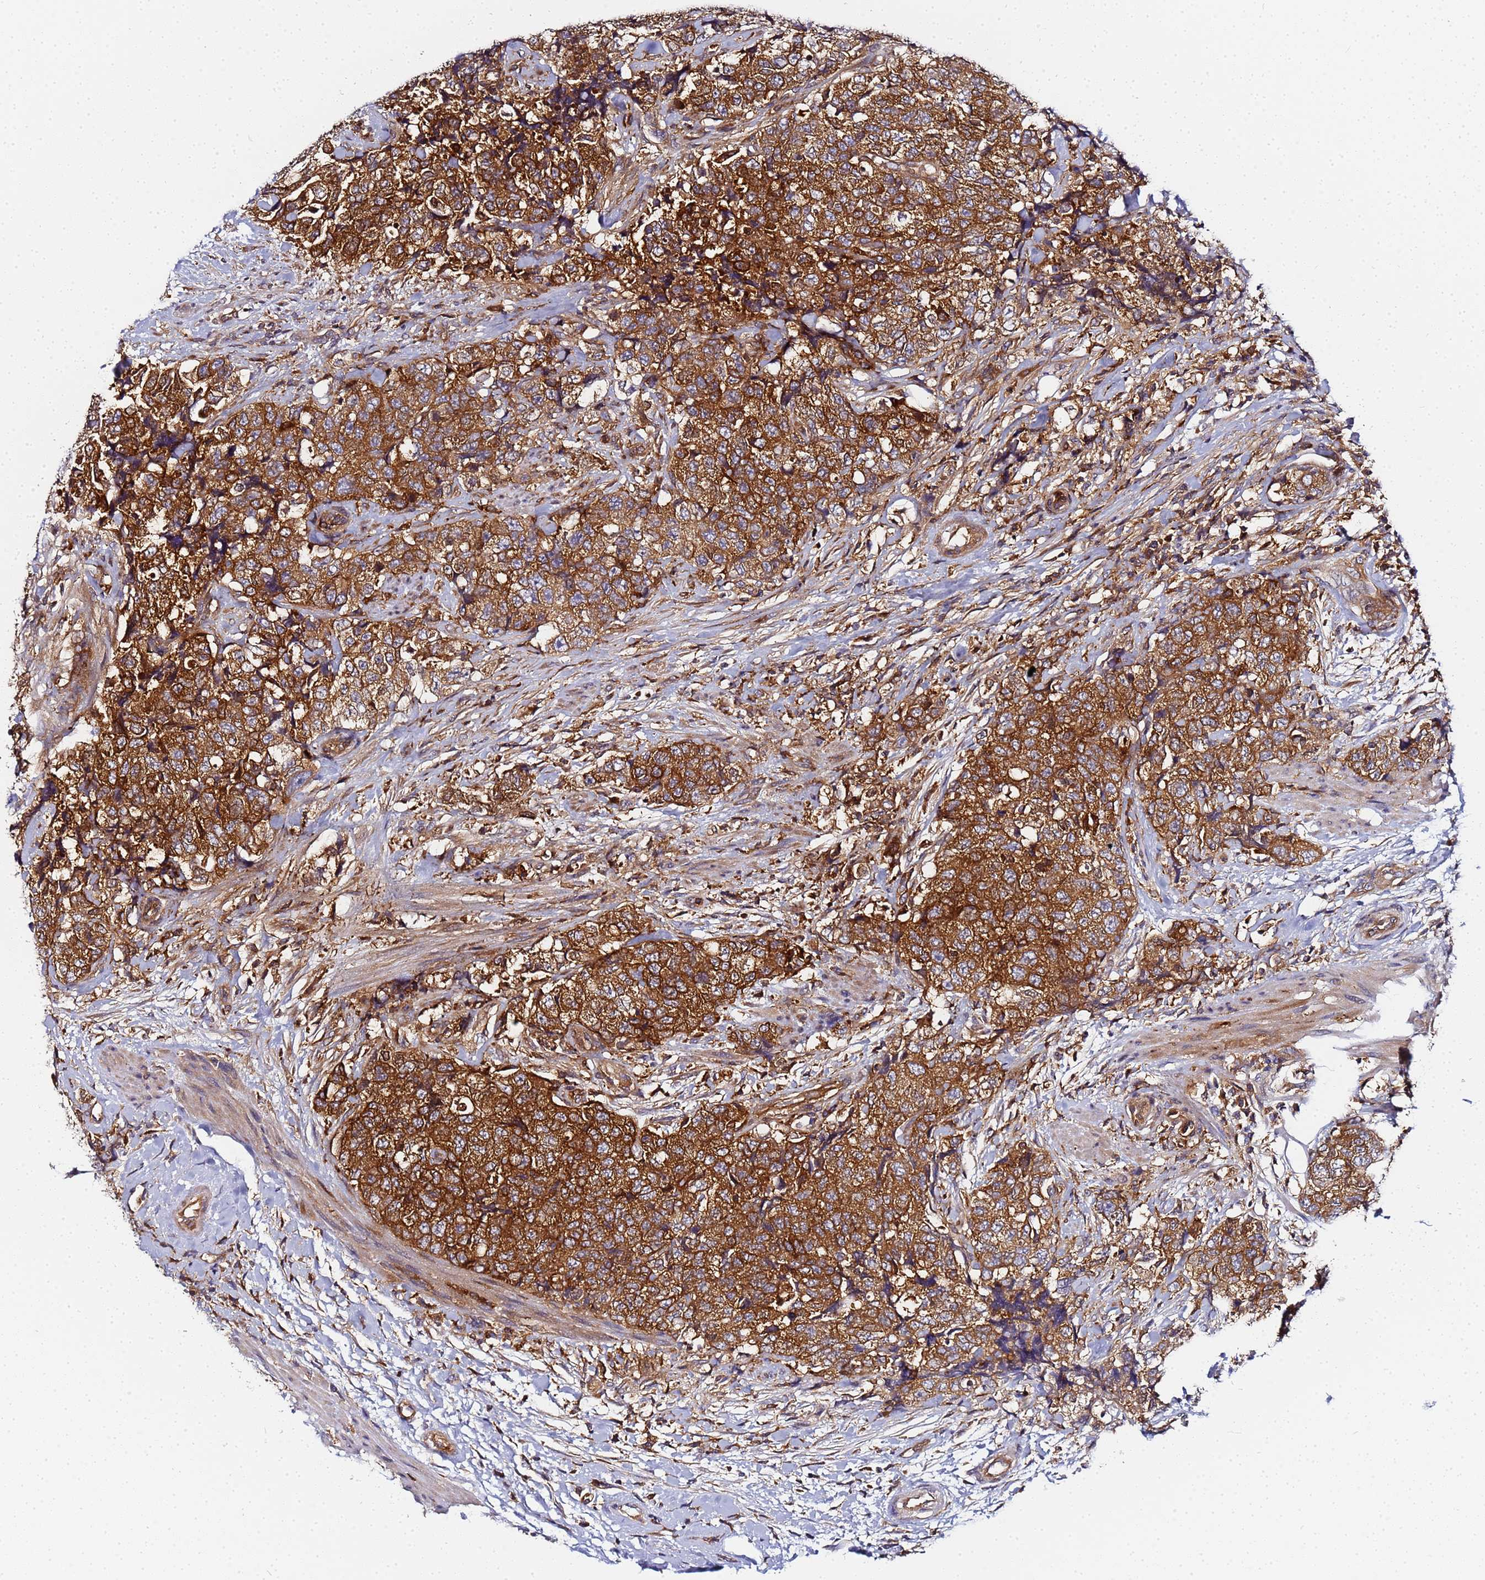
{"staining": {"intensity": "strong", "quantity": ">75%", "location": "cytoplasmic/membranous"}, "tissue": "urothelial cancer", "cell_type": "Tumor cells", "image_type": "cancer", "snomed": [{"axis": "morphology", "description": "Urothelial carcinoma, High grade"}, {"axis": "topography", "description": "Urinary bladder"}], "caption": "Brown immunohistochemical staining in human high-grade urothelial carcinoma displays strong cytoplasmic/membranous positivity in about >75% of tumor cells.", "gene": "CHM", "patient": {"sex": "female", "age": 78}}